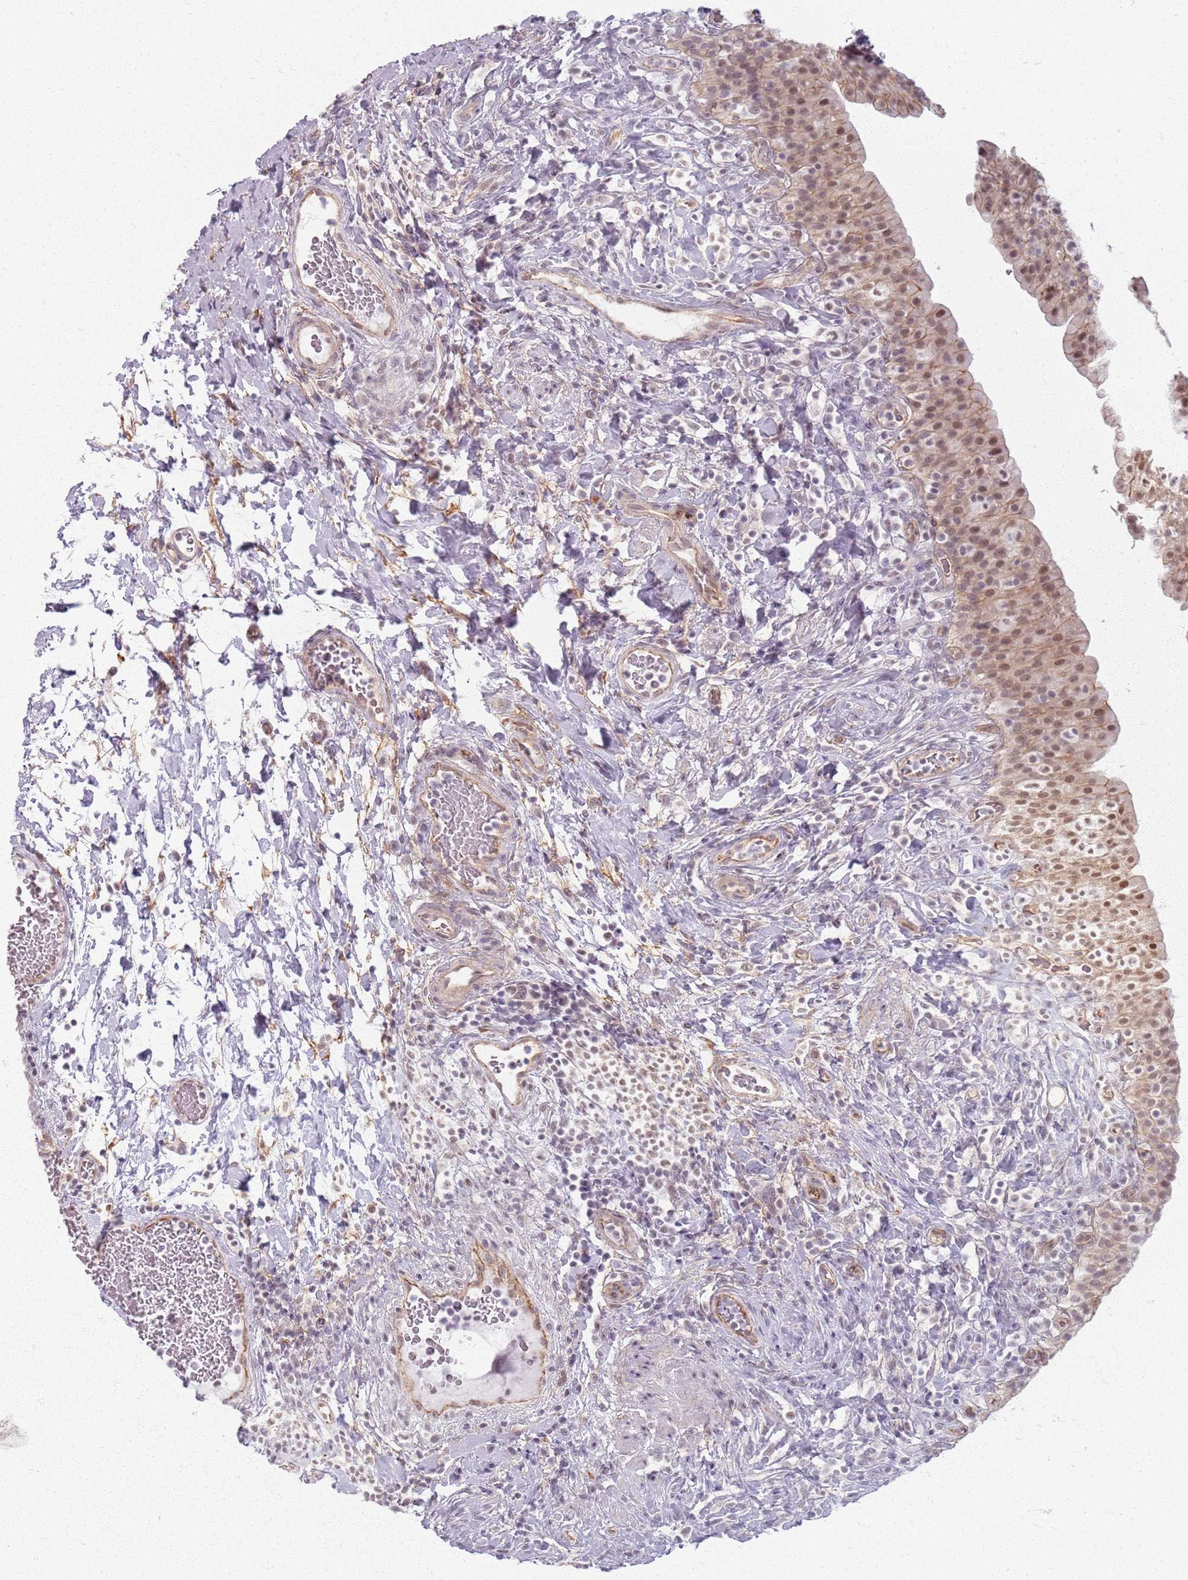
{"staining": {"intensity": "moderate", "quantity": ">75%", "location": "cytoplasmic/membranous,nuclear"}, "tissue": "urinary bladder", "cell_type": "Urothelial cells", "image_type": "normal", "snomed": [{"axis": "morphology", "description": "Normal tissue, NOS"}, {"axis": "morphology", "description": "Inflammation, NOS"}, {"axis": "topography", "description": "Urinary bladder"}], "caption": "Brown immunohistochemical staining in unremarkable urinary bladder demonstrates moderate cytoplasmic/membranous,nuclear expression in approximately >75% of urothelial cells. Using DAB (brown) and hematoxylin (blue) stains, captured at high magnification using brightfield microscopy.", "gene": "KCNA5", "patient": {"sex": "male", "age": 64}}